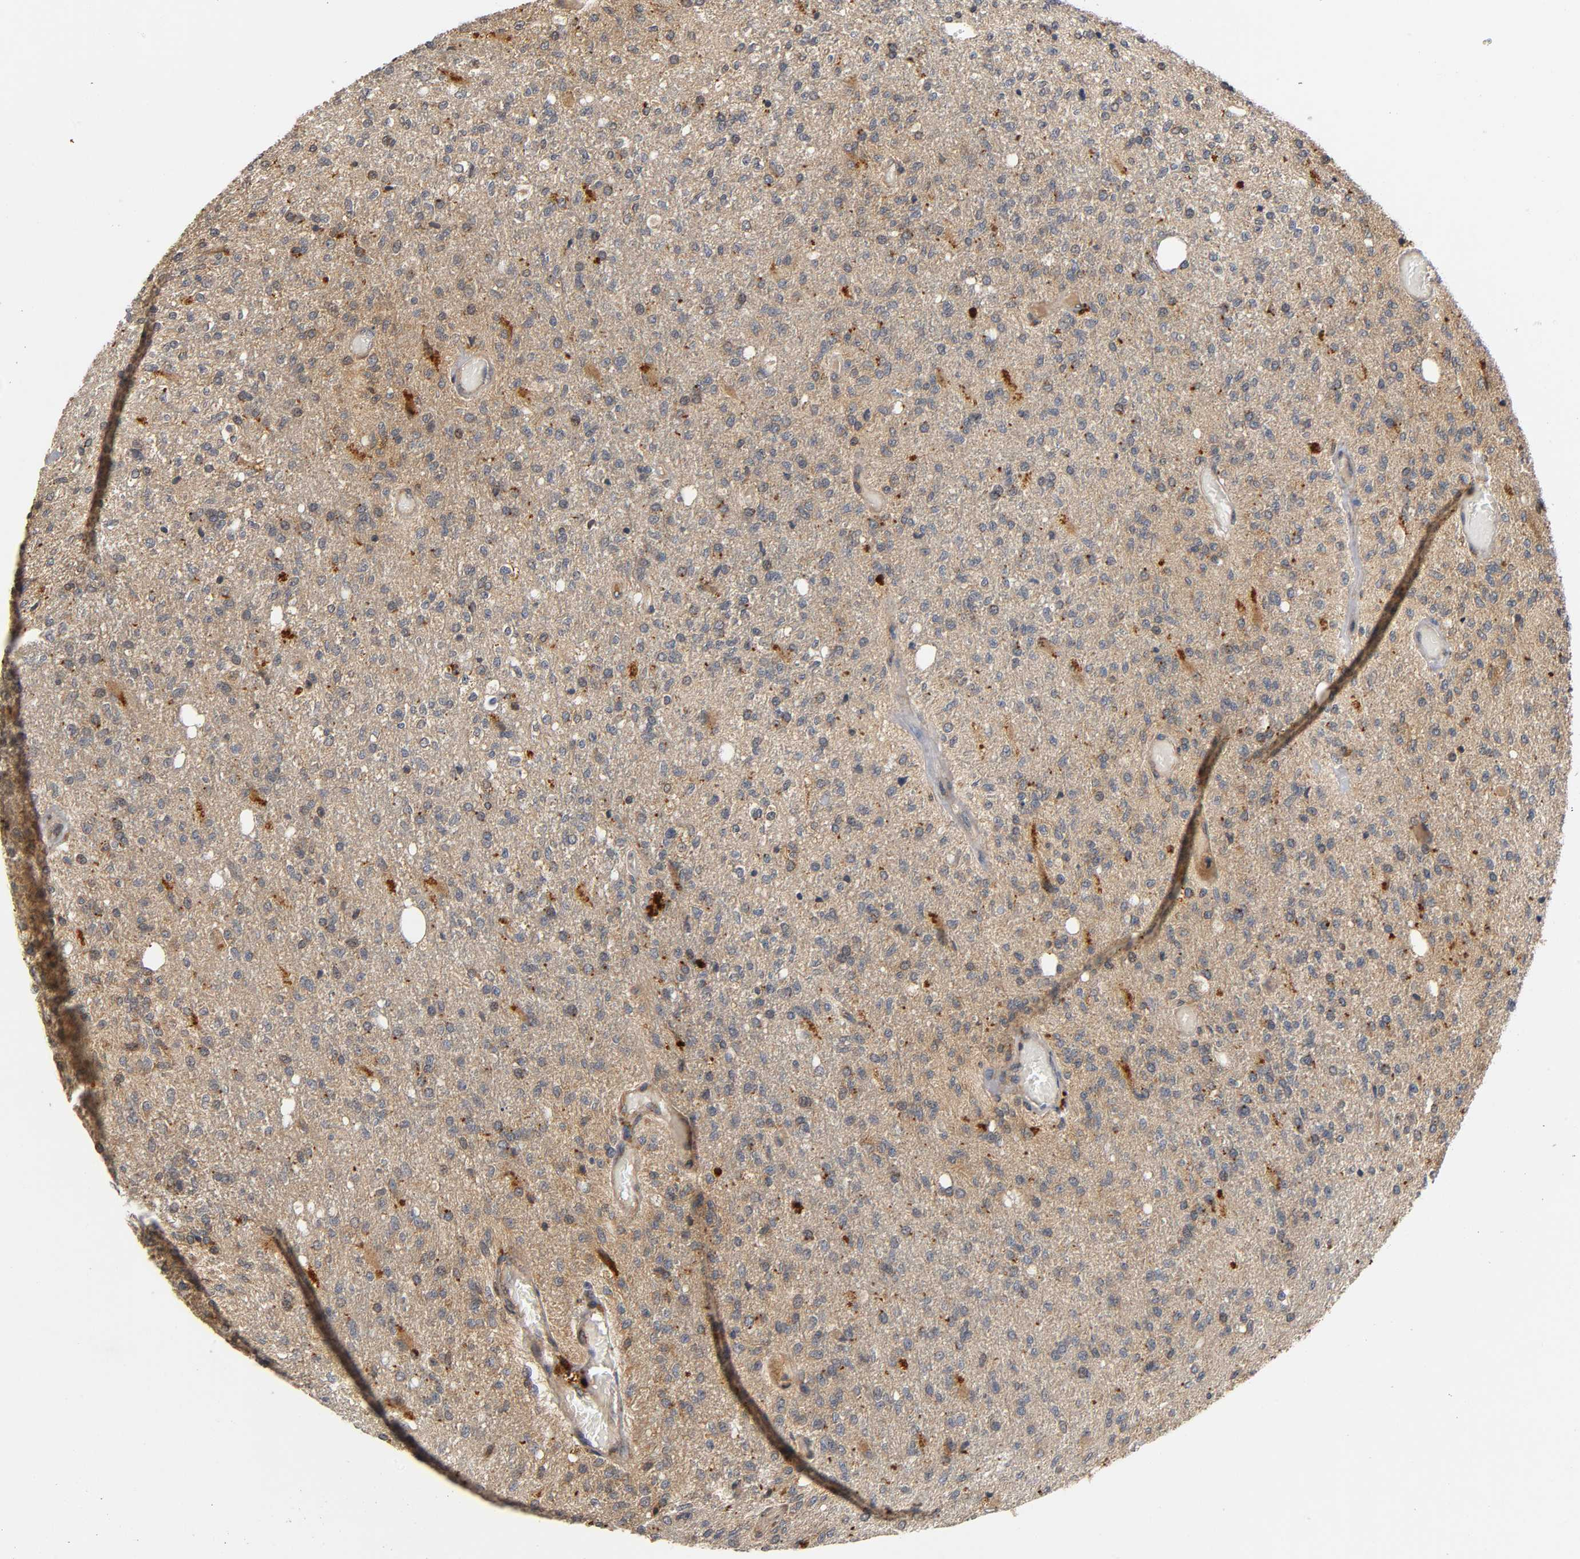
{"staining": {"intensity": "moderate", "quantity": ">75%", "location": "cytoplasmic/membranous"}, "tissue": "glioma", "cell_type": "Tumor cells", "image_type": "cancer", "snomed": [{"axis": "morphology", "description": "Normal tissue, NOS"}, {"axis": "morphology", "description": "Glioma, malignant, High grade"}, {"axis": "topography", "description": "Cerebral cortex"}], "caption": "A medium amount of moderate cytoplasmic/membranous positivity is appreciated in about >75% of tumor cells in glioma tissue.", "gene": "IKBKB", "patient": {"sex": "male", "age": 77}}